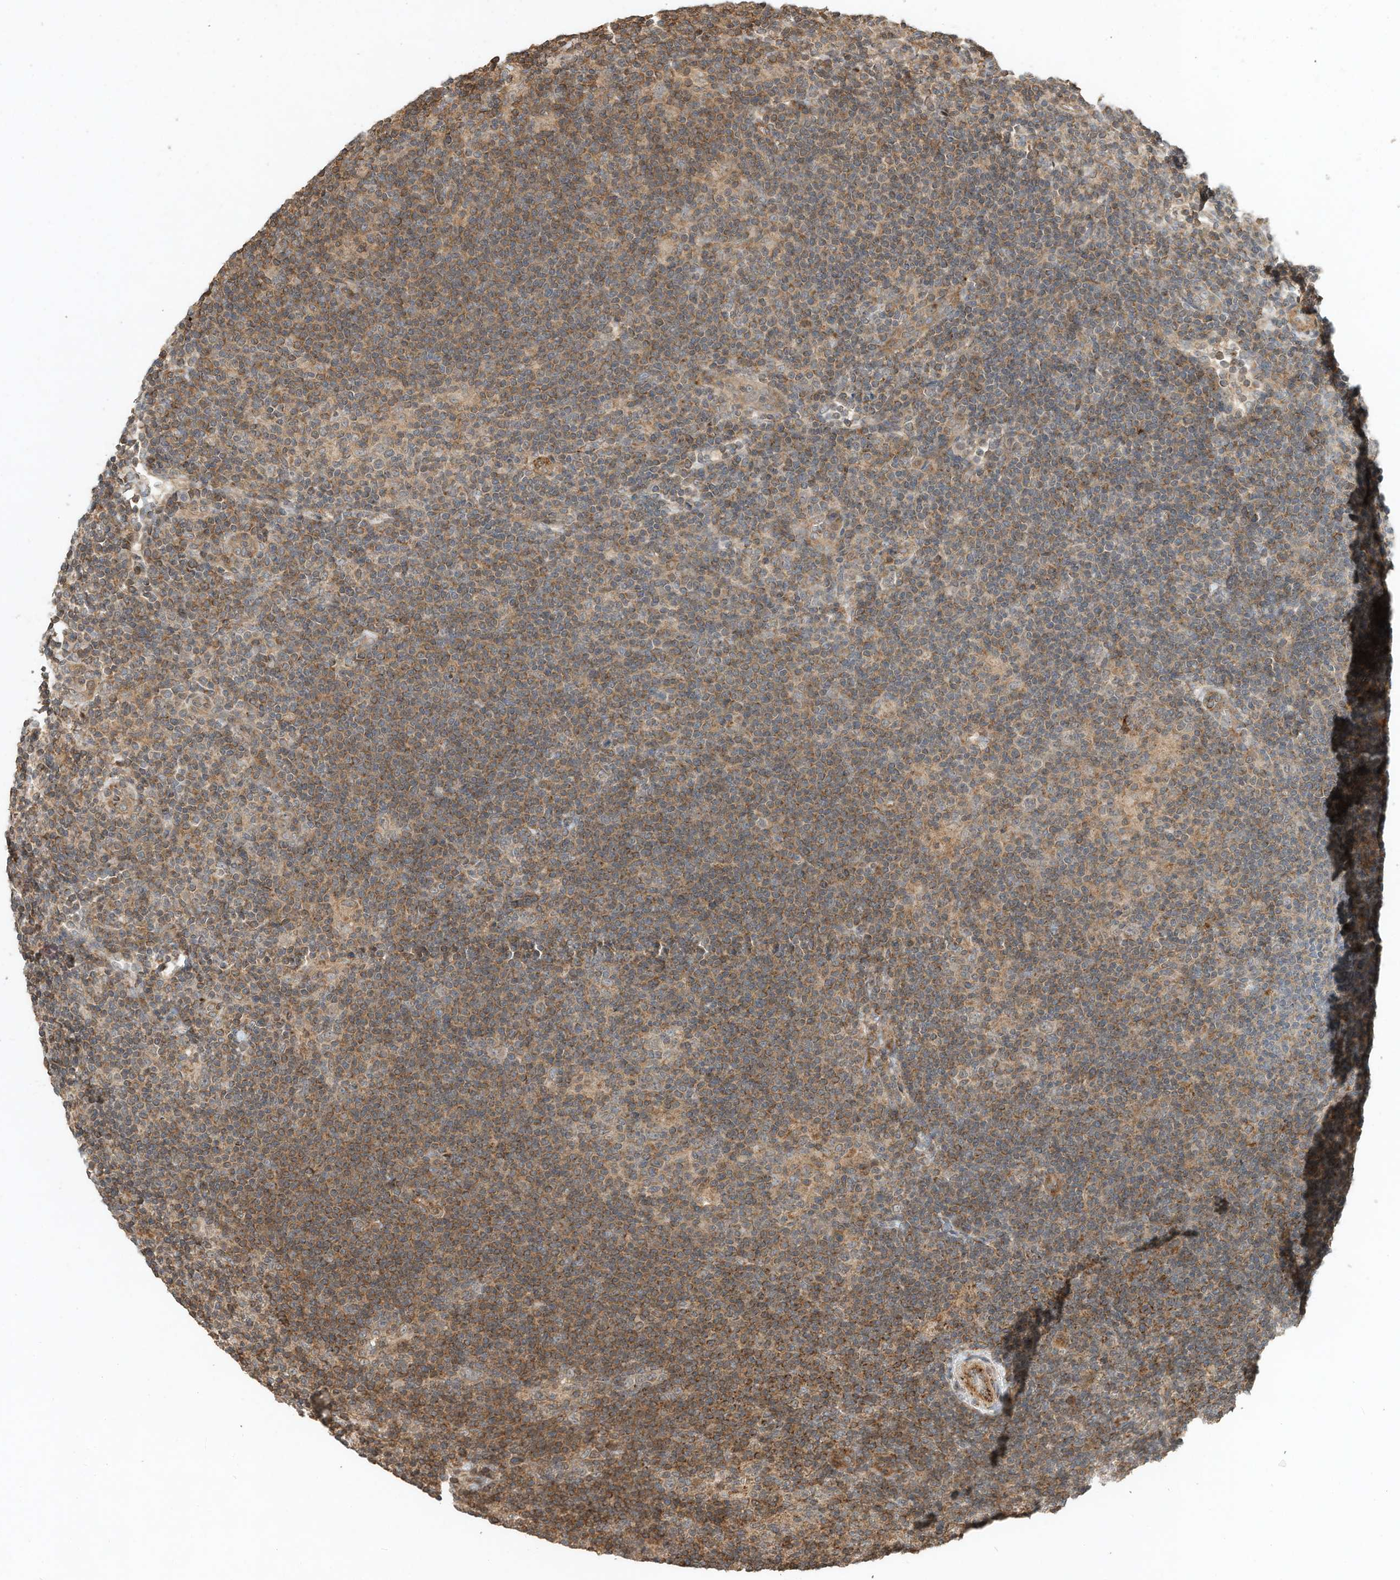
{"staining": {"intensity": "weak", "quantity": ">75%", "location": "cytoplasmic/membranous"}, "tissue": "lymphoma", "cell_type": "Tumor cells", "image_type": "cancer", "snomed": [{"axis": "morphology", "description": "Hodgkin's disease, NOS"}, {"axis": "topography", "description": "Lymph node"}], "caption": "A high-resolution histopathology image shows IHC staining of Hodgkin's disease, which reveals weak cytoplasmic/membranous staining in approximately >75% of tumor cells.", "gene": "CPAMD8", "patient": {"sex": "female", "age": 57}}